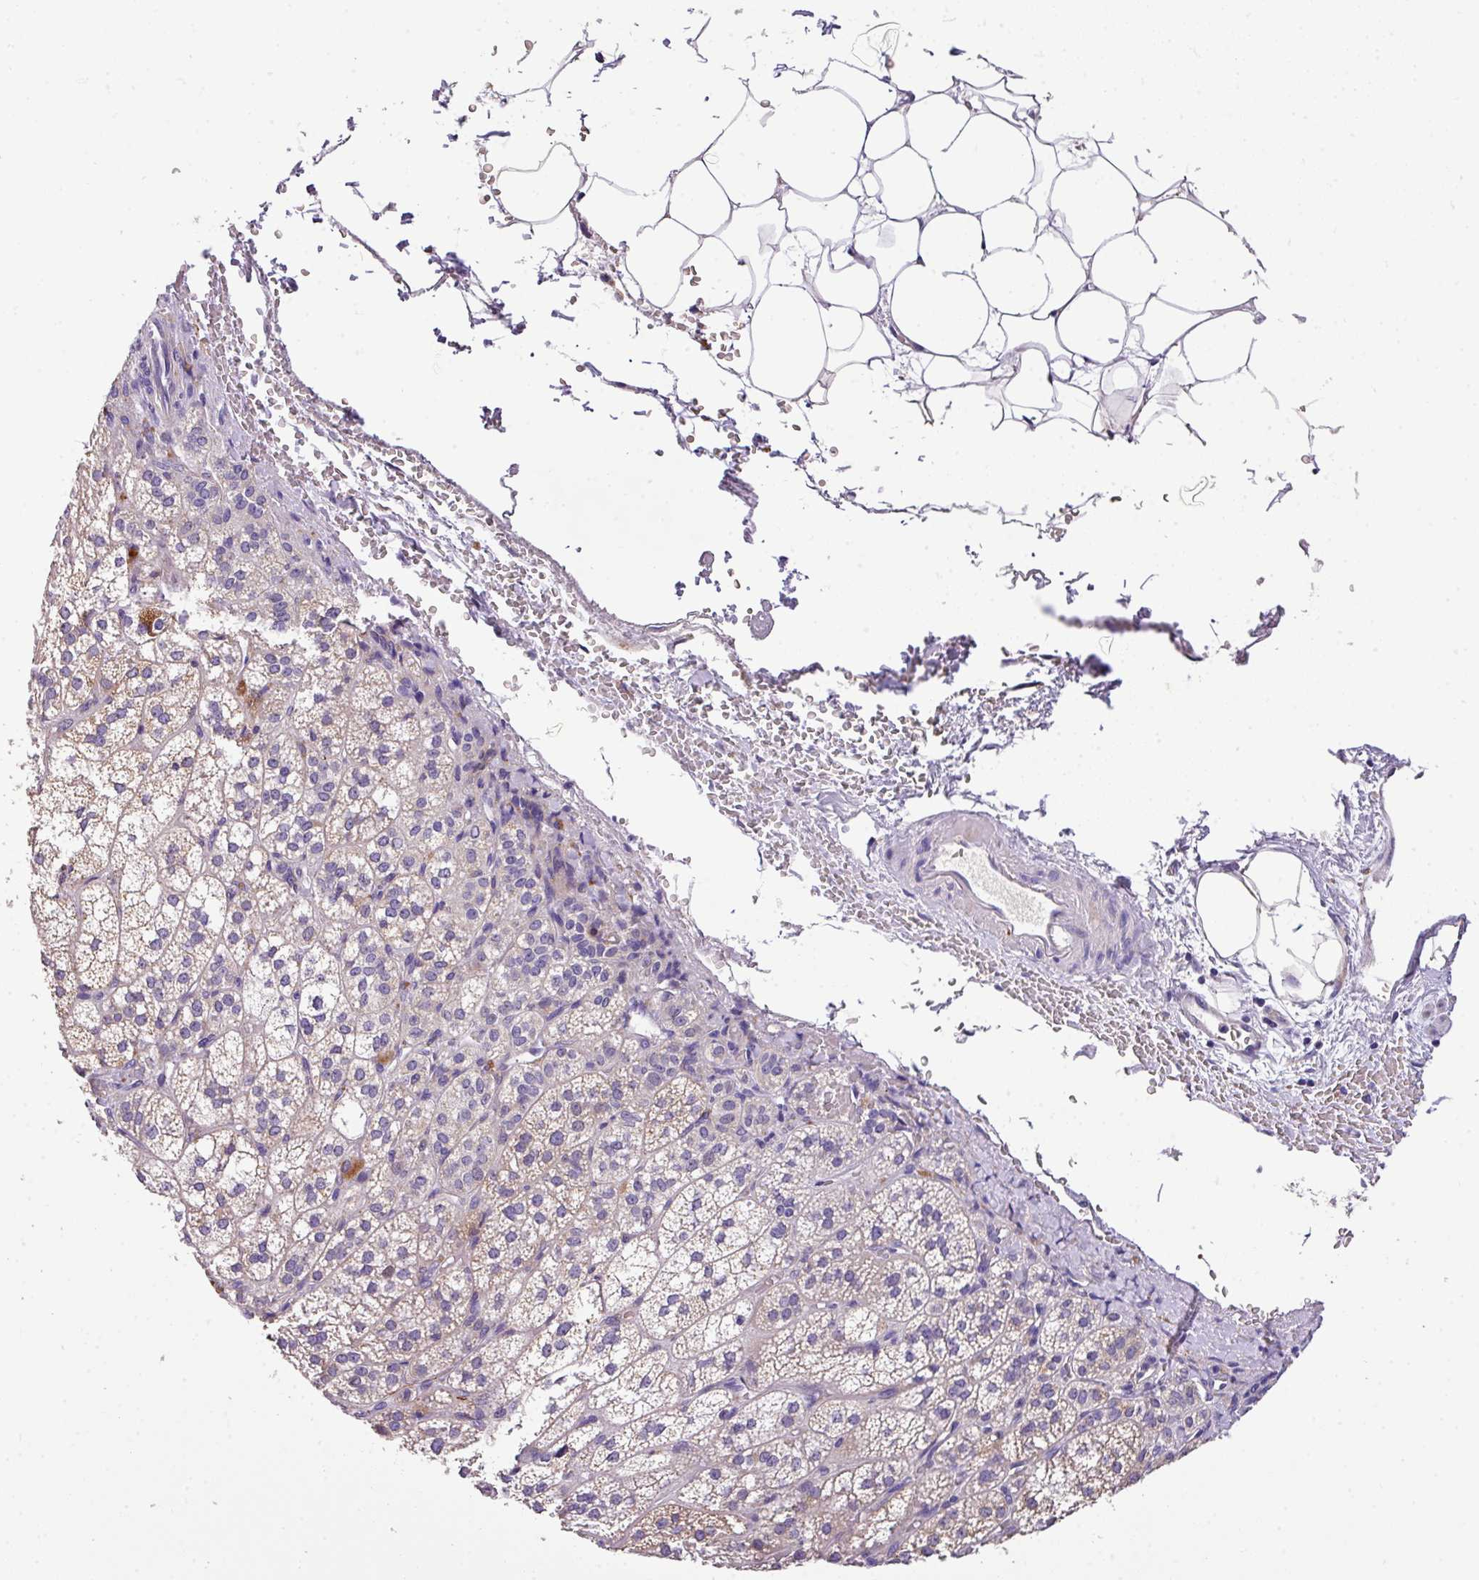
{"staining": {"intensity": "moderate", "quantity": "<25%", "location": "cytoplasmic/membranous"}, "tissue": "adrenal gland", "cell_type": "Glandular cells", "image_type": "normal", "snomed": [{"axis": "morphology", "description": "Normal tissue, NOS"}, {"axis": "topography", "description": "Adrenal gland"}], "caption": "An immunohistochemistry image of unremarkable tissue is shown. Protein staining in brown highlights moderate cytoplasmic/membranous positivity in adrenal gland within glandular cells.", "gene": "ANXA2R", "patient": {"sex": "female", "age": 60}}